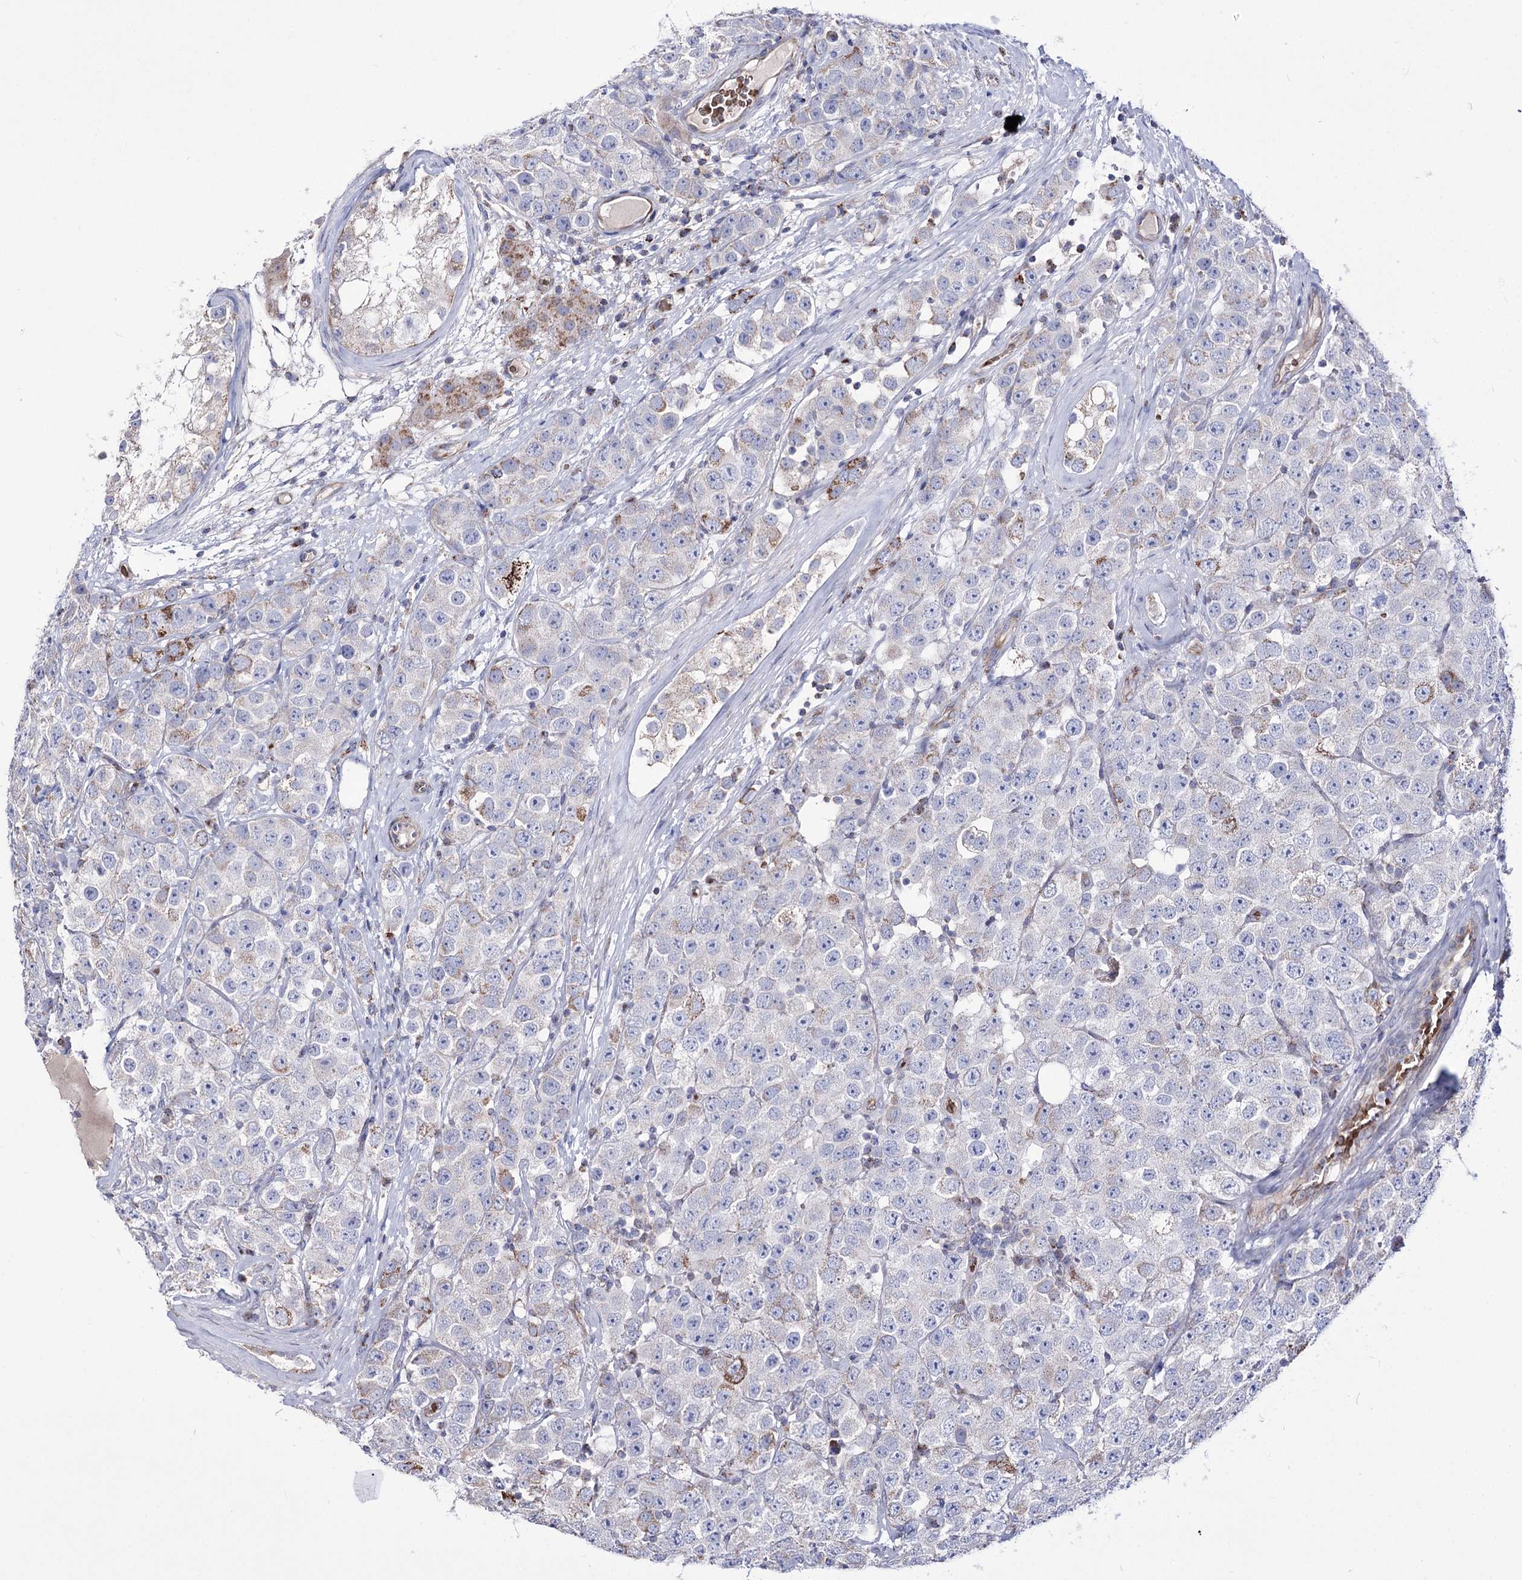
{"staining": {"intensity": "negative", "quantity": "none", "location": "none"}, "tissue": "testis cancer", "cell_type": "Tumor cells", "image_type": "cancer", "snomed": [{"axis": "morphology", "description": "Seminoma, NOS"}, {"axis": "topography", "description": "Testis"}], "caption": "Protein analysis of testis seminoma shows no significant positivity in tumor cells.", "gene": "OSBPL5", "patient": {"sex": "male", "age": 28}}